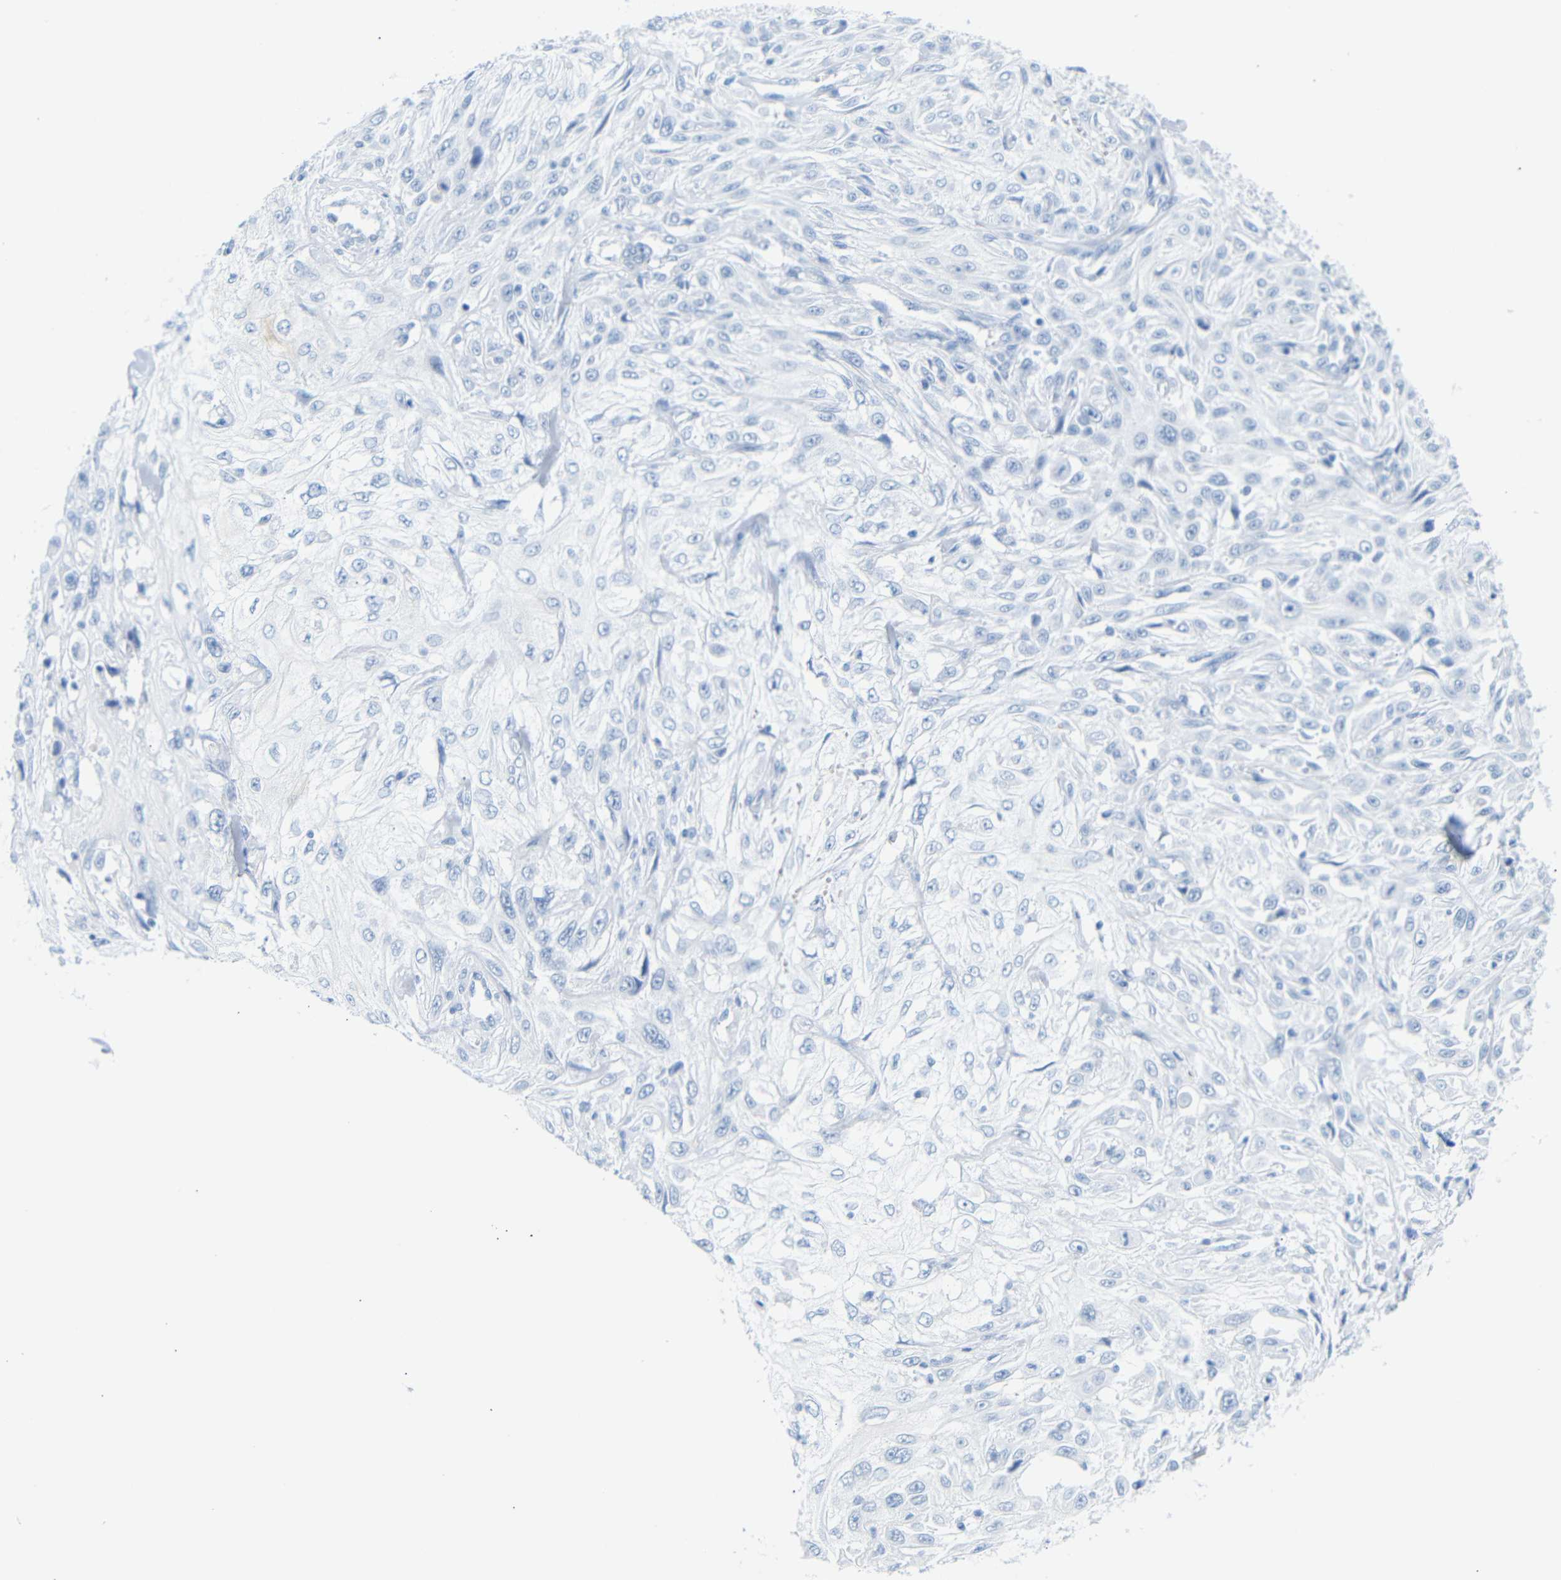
{"staining": {"intensity": "negative", "quantity": "none", "location": "none"}, "tissue": "skin cancer", "cell_type": "Tumor cells", "image_type": "cancer", "snomed": [{"axis": "morphology", "description": "Squamous cell carcinoma, NOS"}, {"axis": "topography", "description": "Skin"}], "caption": "DAB immunohistochemical staining of skin squamous cell carcinoma displays no significant expression in tumor cells.", "gene": "DYNAP", "patient": {"sex": "male", "age": 75}}